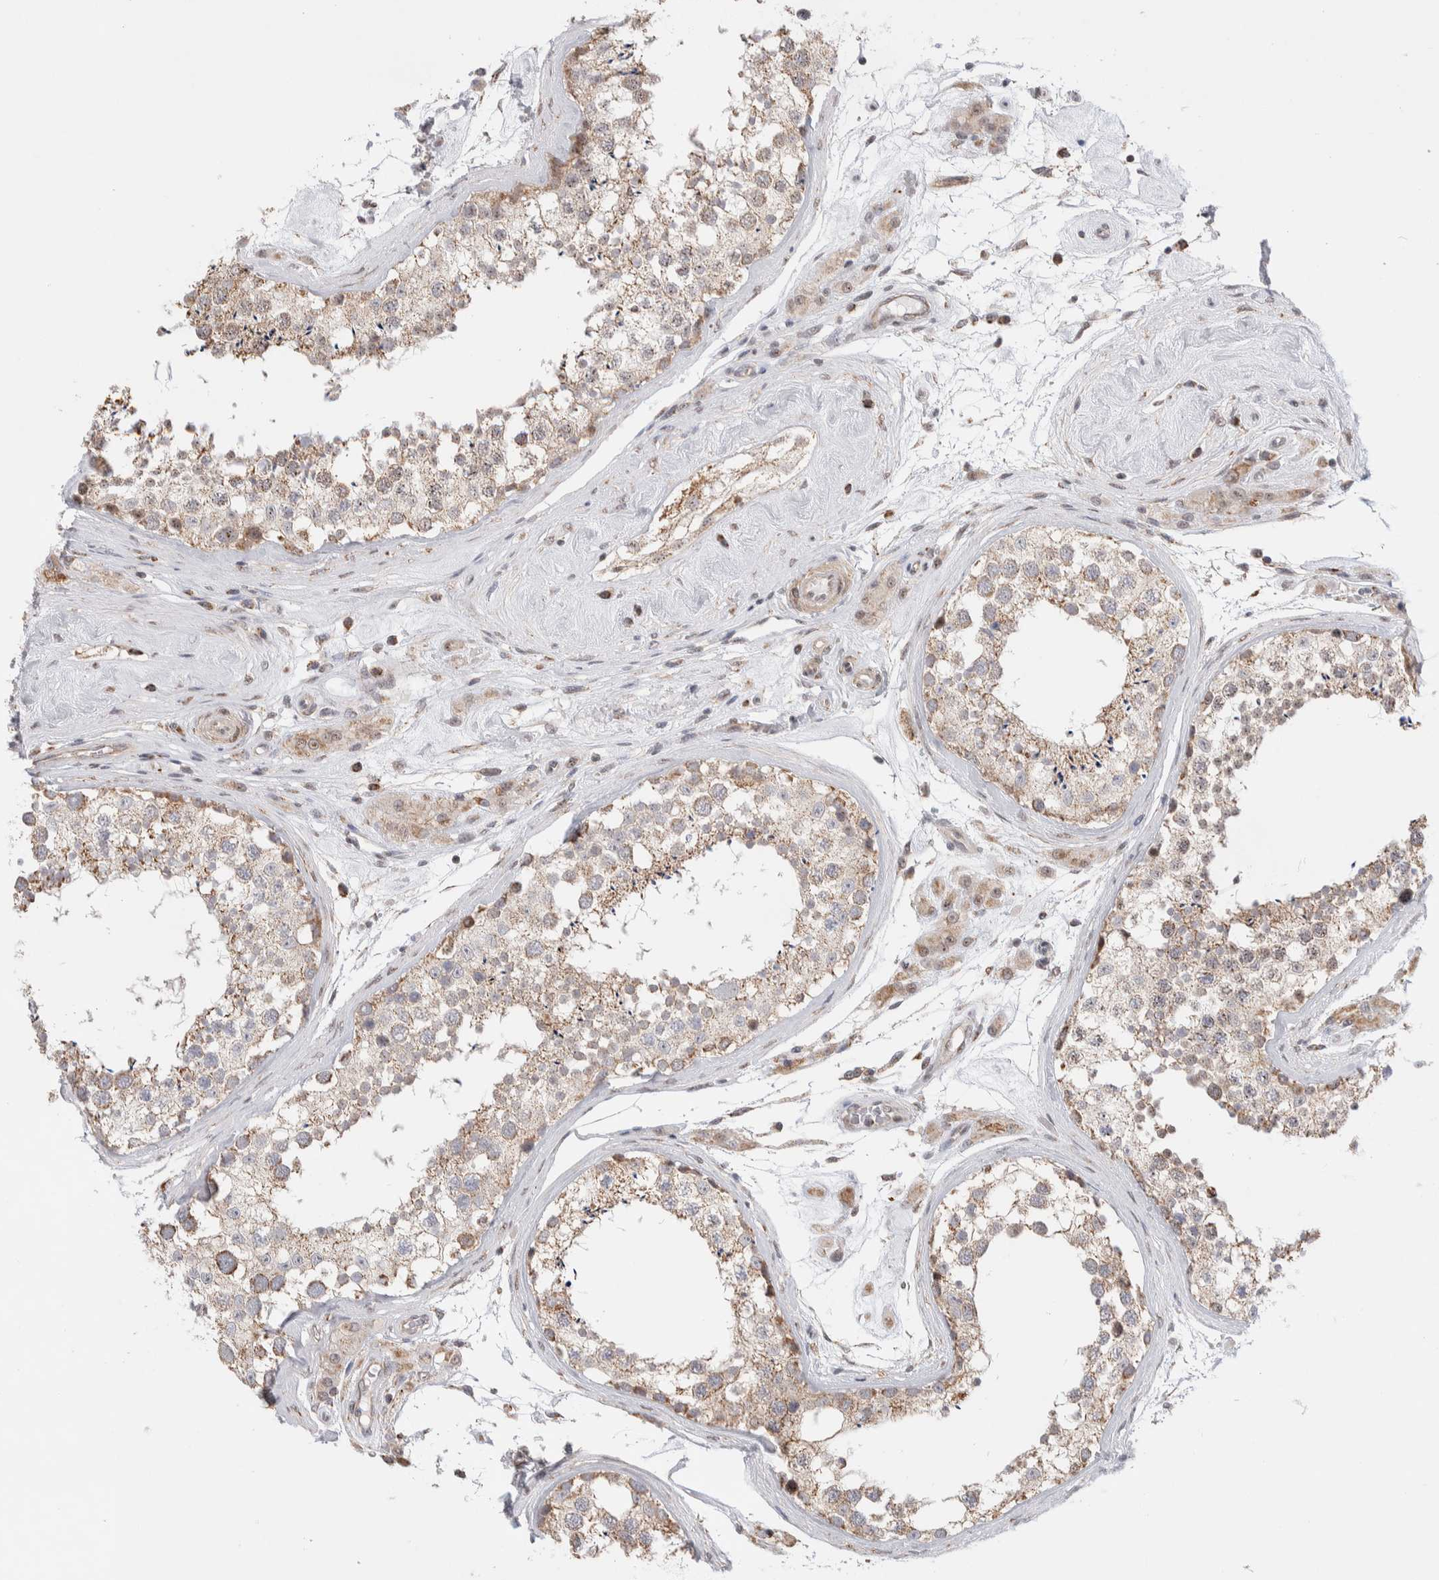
{"staining": {"intensity": "weak", "quantity": ">75%", "location": "cytoplasmic/membranous"}, "tissue": "testis", "cell_type": "Cells in seminiferous ducts", "image_type": "normal", "snomed": [{"axis": "morphology", "description": "Normal tissue, NOS"}, {"axis": "topography", "description": "Testis"}], "caption": "The immunohistochemical stain highlights weak cytoplasmic/membranous expression in cells in seminiferous ducts of benign testis. The protein is stained brown, and the nuclei are stained in blue (DAB (3,3'-diaminobenzidine) IHC with brightfield microscopy, high magnification).", "gene": "ZNF695", "patient": {"sex": "male", "age": 46}}